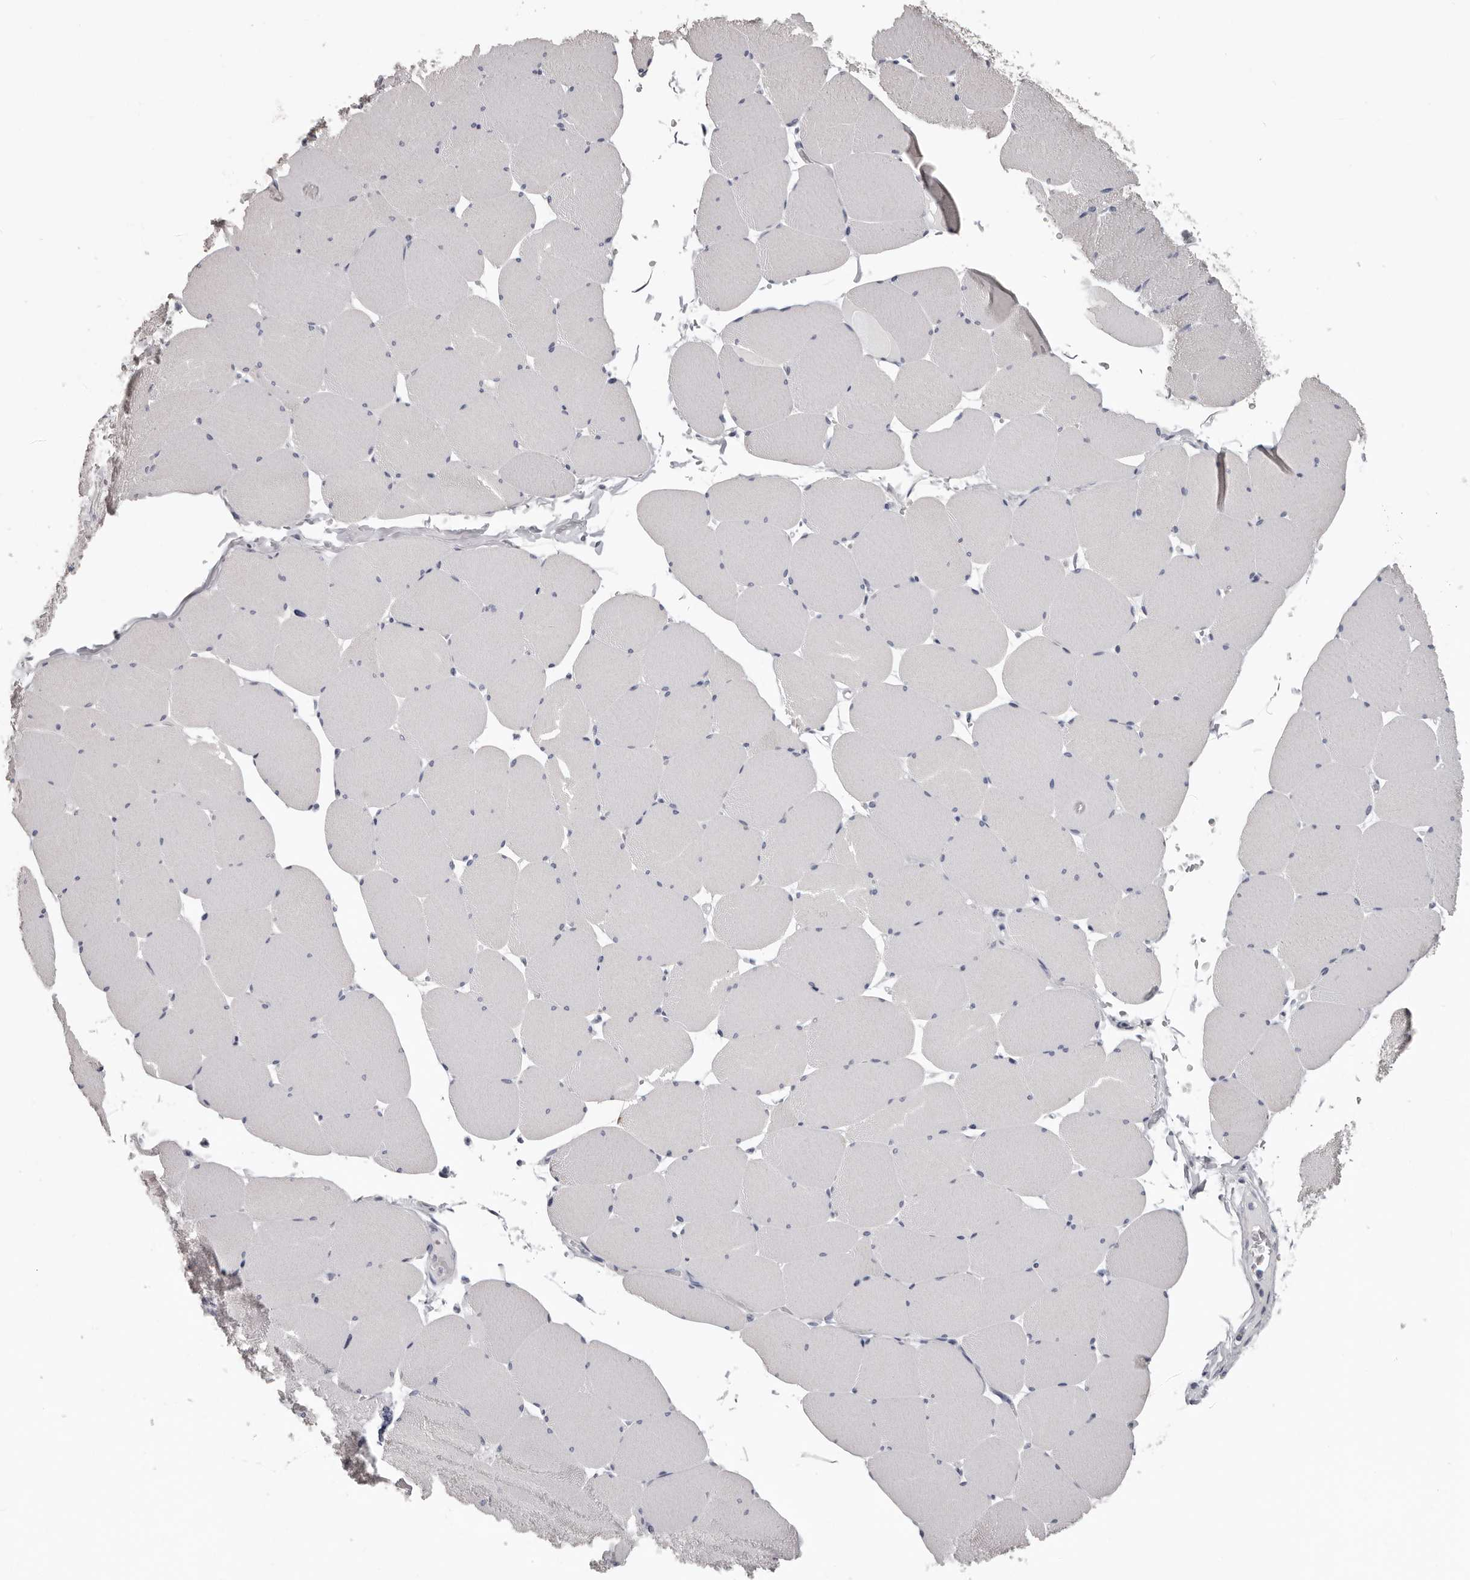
{"staining": {"intensity": "moderate", "quantity": "25%-75%", "location": "cytoplasmic/membranous"}, "tissue": "skeletal muscle", "cell_type": "Myocytes", "image_type": "normal", "snomed": [{"axis": "morphology", "description": "Normal tissue, NOS"}, {"axis": "topography", "description": "Skeletal muscle"}, {"axis": "topography", "description": "Head-Neck"}], "caption": "IHC photomicrograph of unremarkable skeletal muscle: skeletal muscle stained using immunohistochemistry (IHC) reveals medium levels of moderate protein expression localized specifically in the cytoplasmic/membranous of myocytes, appearing as a cytoplasmic/membranous brown color.", "gene": "RNF217", "patient": {"sex": "male", "age": 66}}